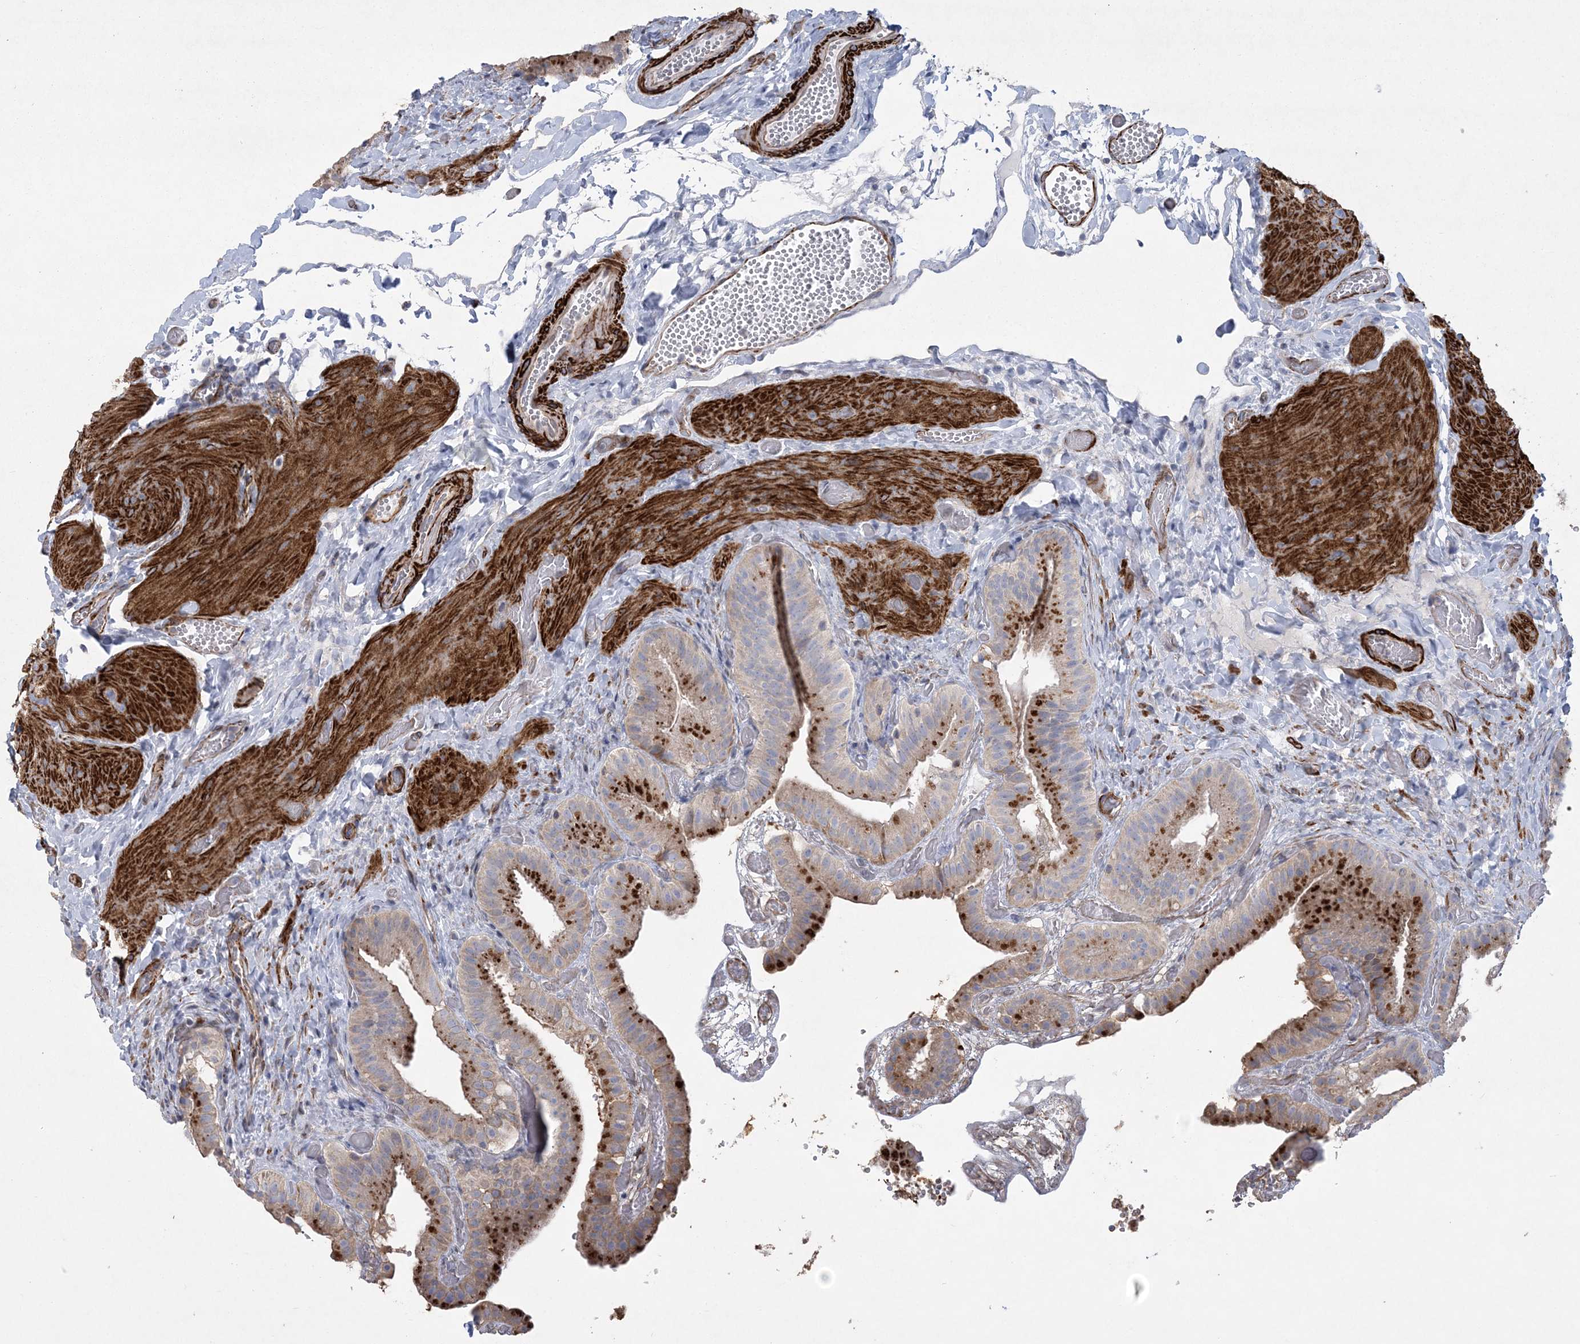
{"staining": {"intensity": "moderate", "quantity": ">75%", "location": "cytoplasmic/membranous"}, "tissue": "gallbladder", "cell_type": "Glandular cells", "image_type": "normal", "snomed": [{"axis": "morphology", "description": "Normal tissue, NOS"}, {"axis": "topography", "description": "Gallbladder"}], "caption": "Immunohistochemistry image of unremarkable gallbladder: gallbladder stained using IHC exhibits medium levels of moderate protein expression localized specifically in the cytoplasmic/membranous of glandular cells, appearing as a cytoplasmic/membranous brown color.", "gene": "ARSJ", "patient": {"sex": "female", "age": 64}}